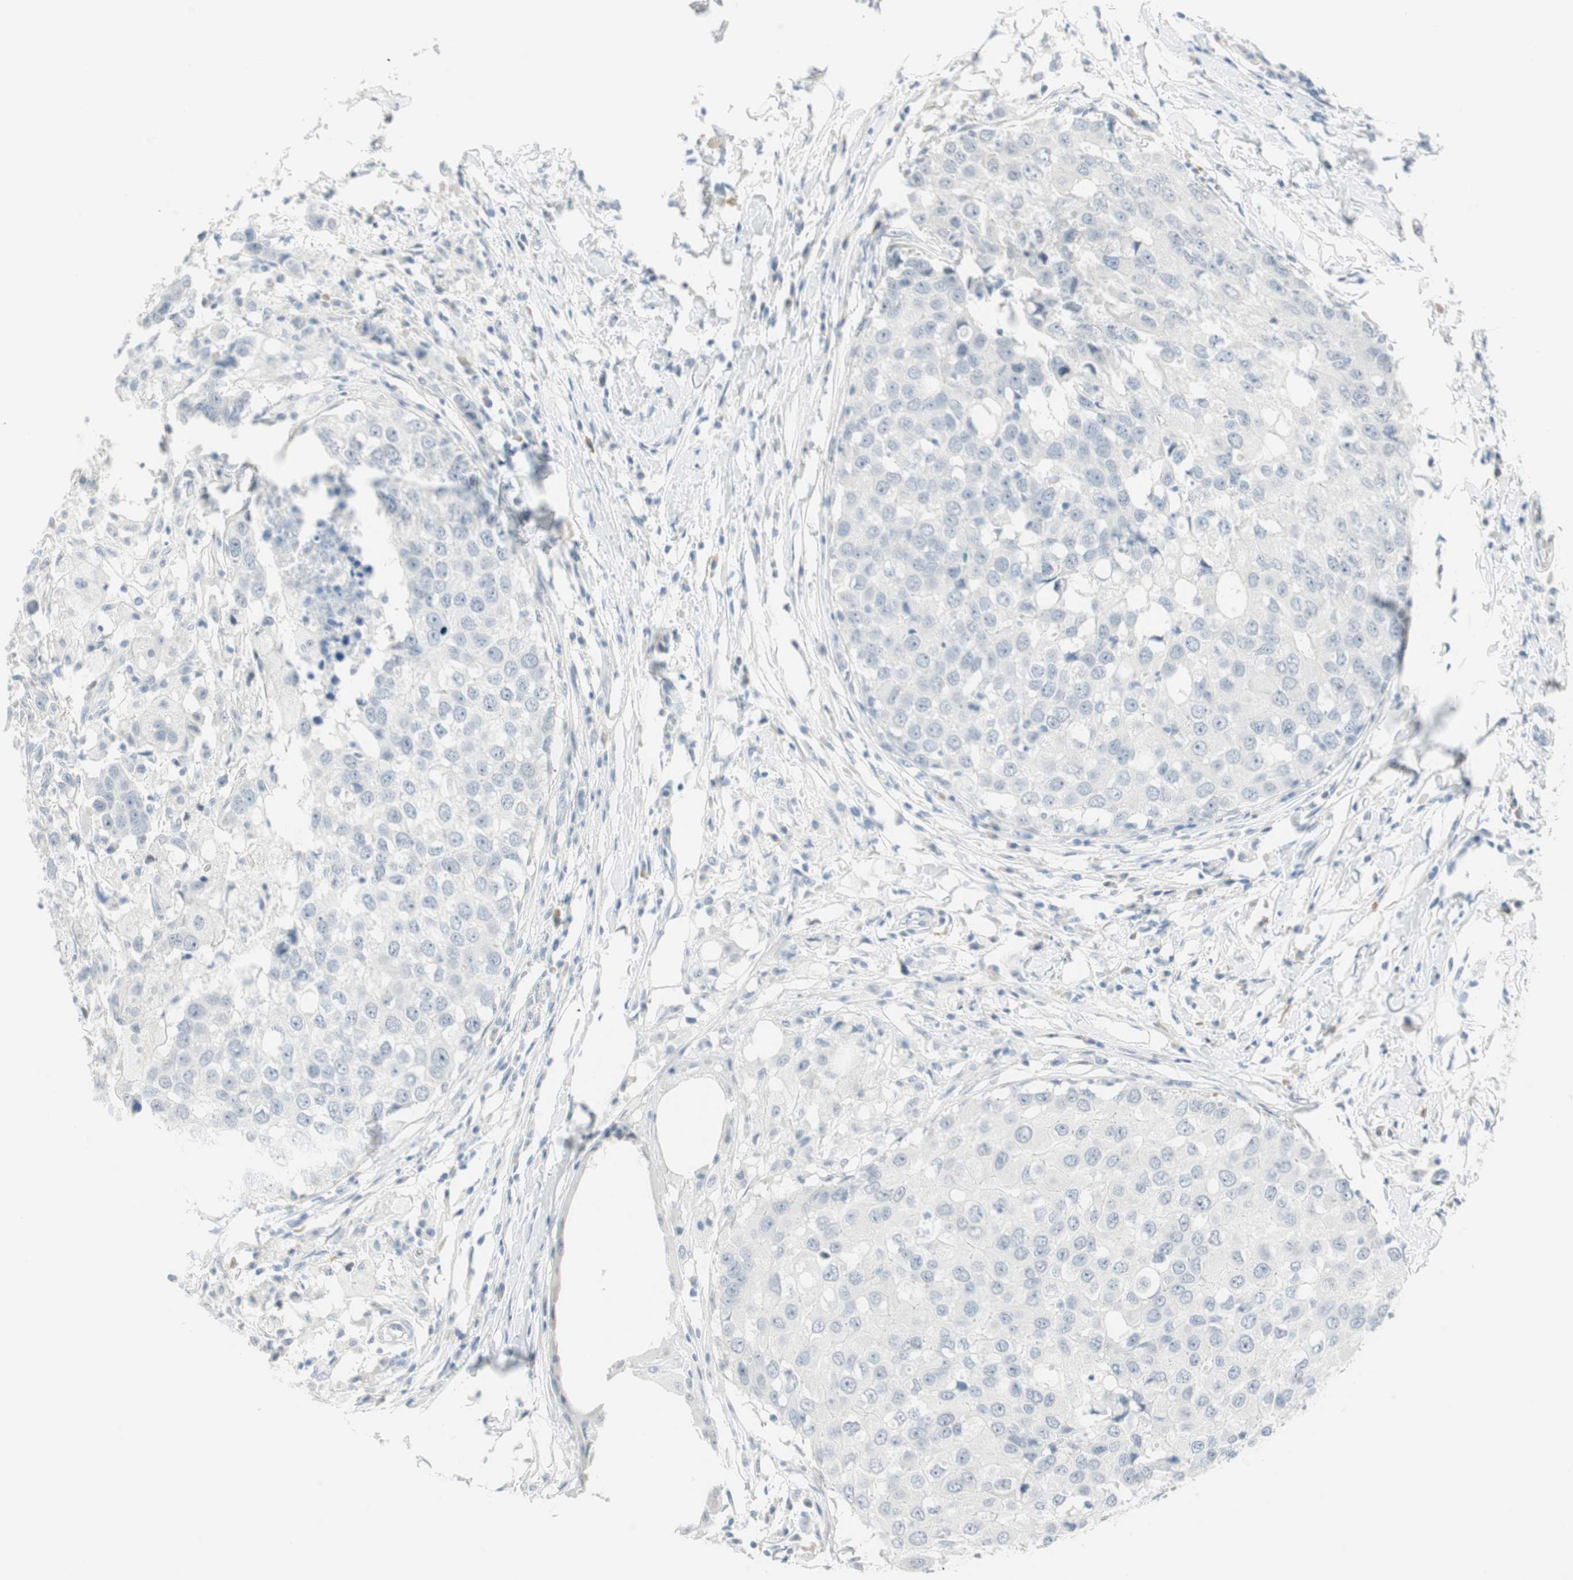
{"staining": {"intensity": "negative", "quantity": "none", "location": "none"}, "tissue": "breast cancer", "cell_type": "Tumor cells", "image_type": "cancer", "snomed": [{"axis": "morphology", "description": "Duct carcinoma"}, {"axis": "topography", "description": "Breast"}], "caption": "There is no significant positivity in tumor cells of breast intraductal carcinoma.", "gene": "MLLT10", "patient": {"sex": "female", "age": 27}}